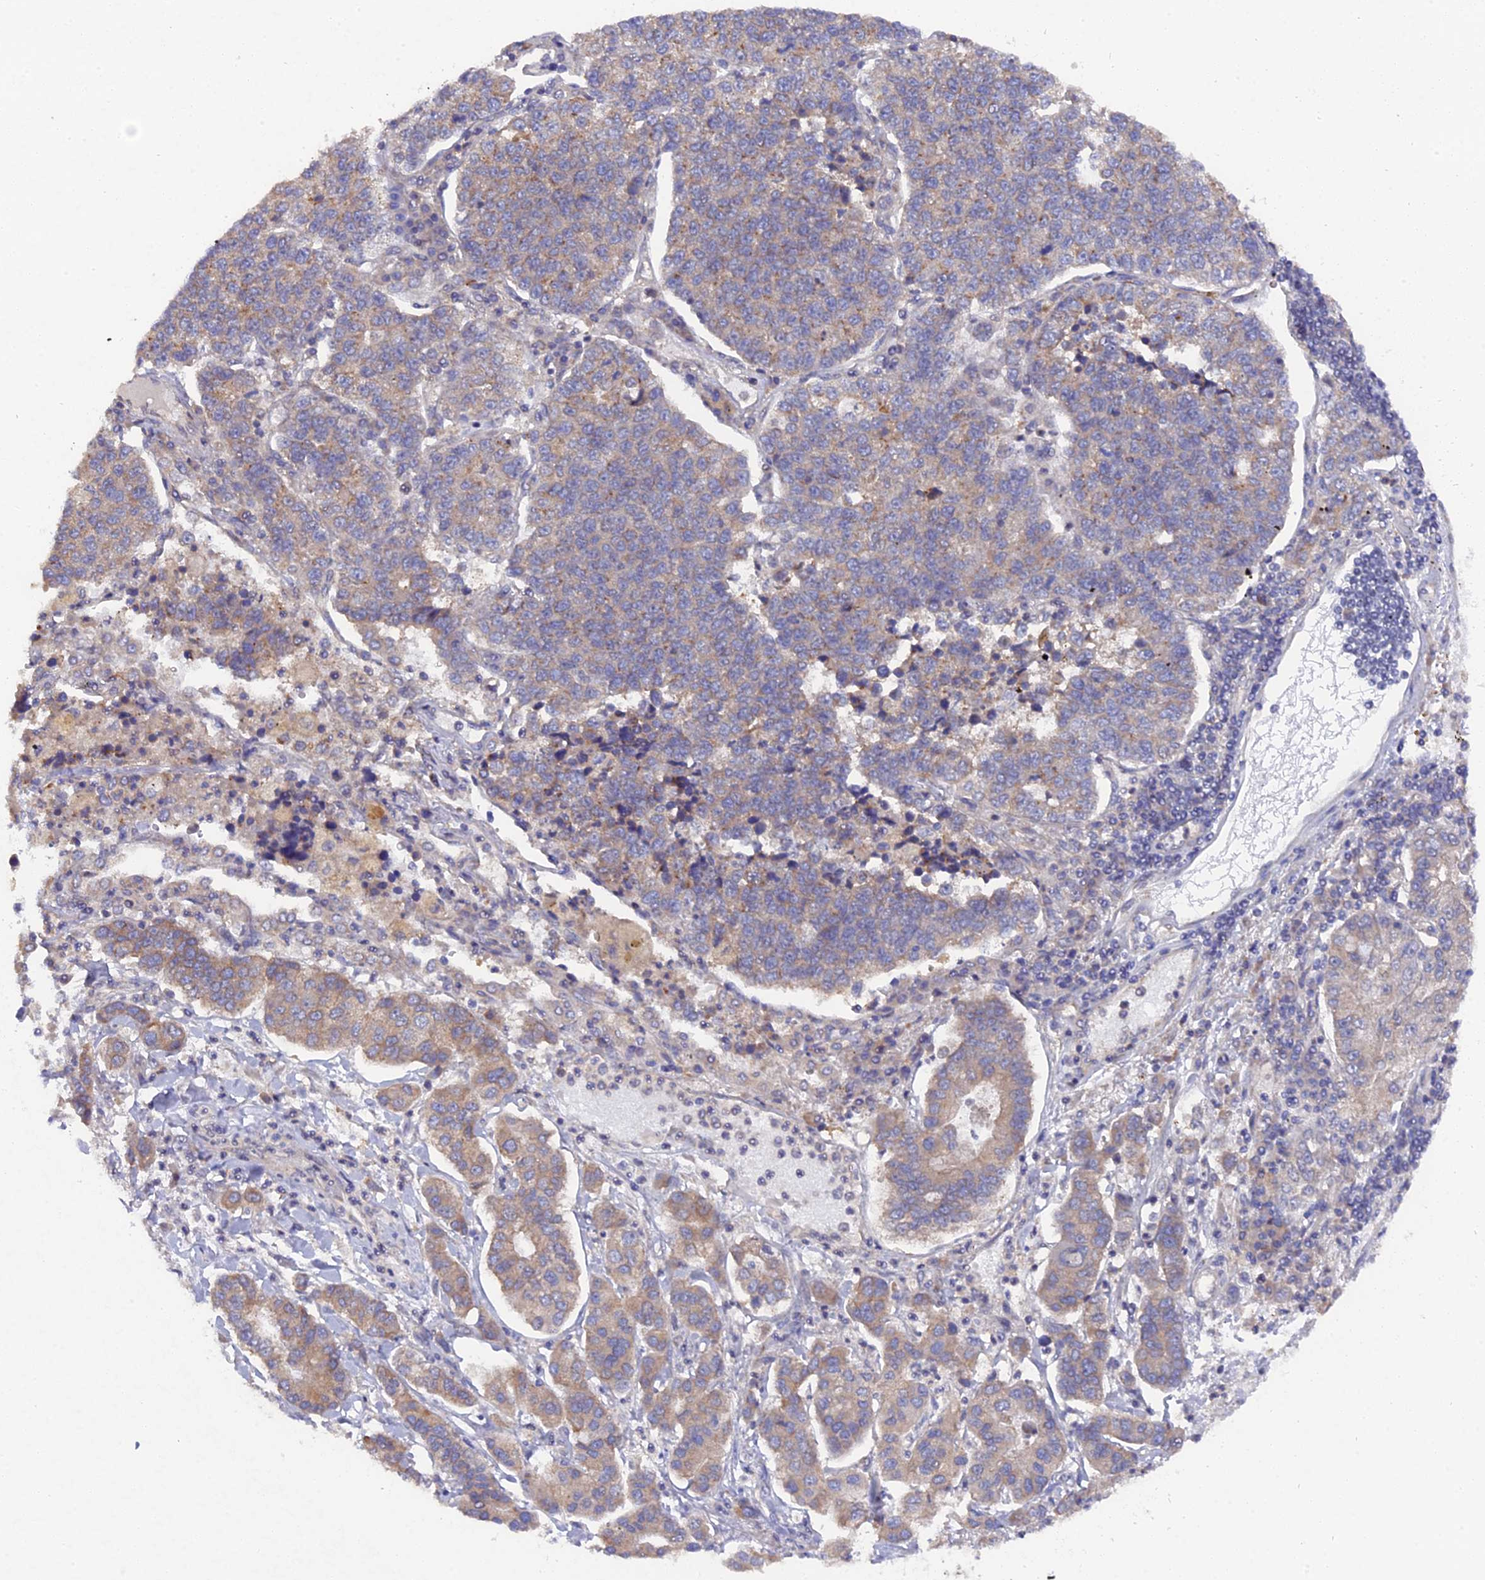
{"staining": {"intensity": "weak", "quantity": "25%-75%", "location": "cytoplasmic/membranous"}, "tissue": "lung cancer", "cell_type": "Tumor cells", "image_type": "cancer", "snomed": [{"axis": "morphology", "description": "Adenocarcinoma, NOS"}, {"axis": "topography", "description": "Lung"}], "caption": "Protein expression analysis of lung cancer (adenocarcinoma) displays weak cytoplasmic/membranous expression in approximately 25%-75% of tumor cells.", "gene": "ZCCHC2", "patient": {"sex": "male", "age": 49}}